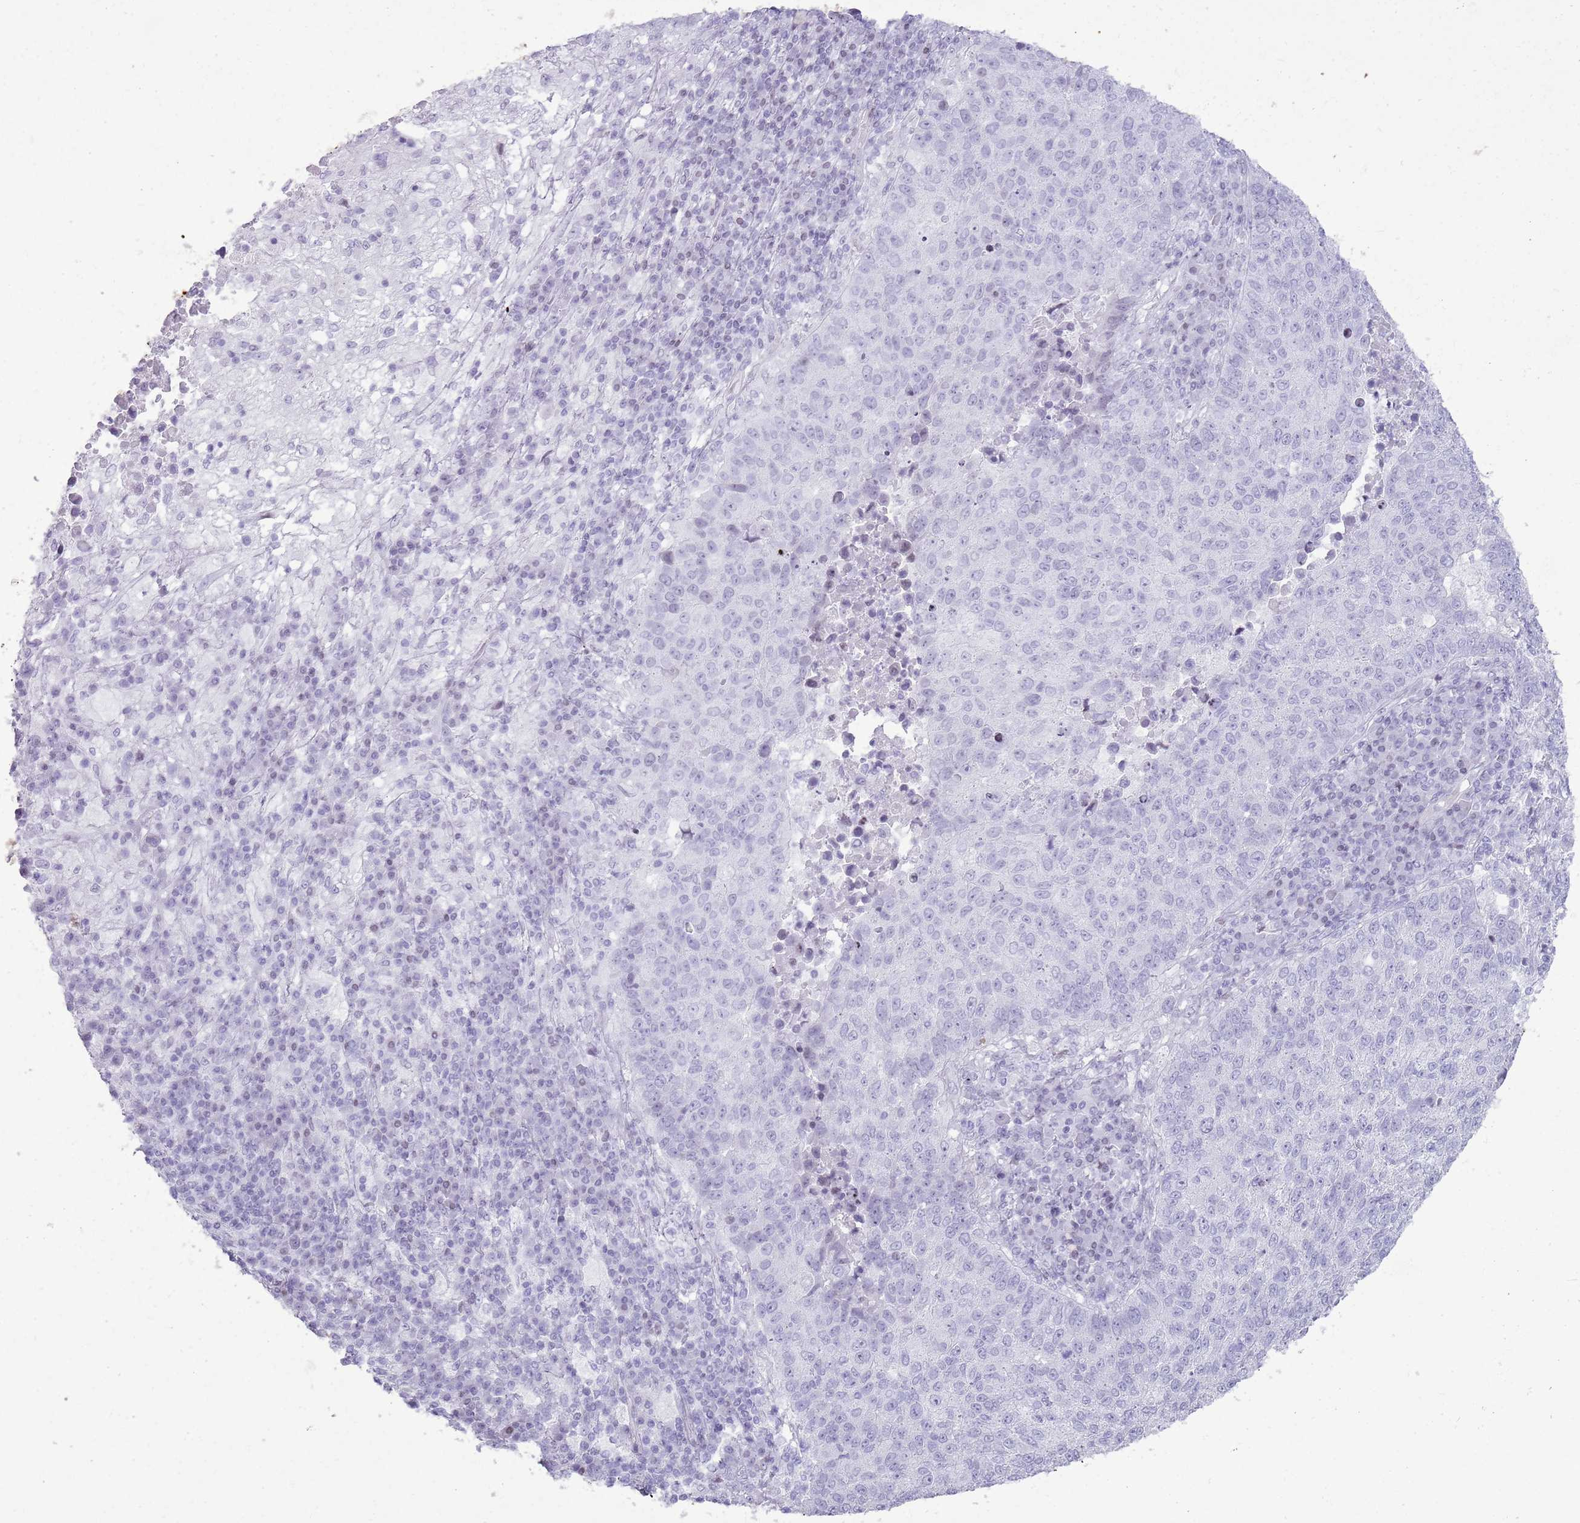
{"staining": {"intensity": "negative", "quantity": "none", "location": "none"}, "tissue": "lung cancer", "cell_type": "Tumor cells", "image_type": "cancer", "snomed": [{"axis": "morphology", "description": "Squamous cell carcinoma, NOS"}, {"axis": "topography", "description": "Lung"}], "caption": "High magnification brightfield microscopy of squamous cell carcinoma (lung) stained with DAB (brown) and counterstained with hematoxylin (blue): tumor cells show no significant staining. (Brightfield microscopy of DAB IHC at high magnification).", "gene": "ASIP", "patient": {"sex": "male", "age": 73}}